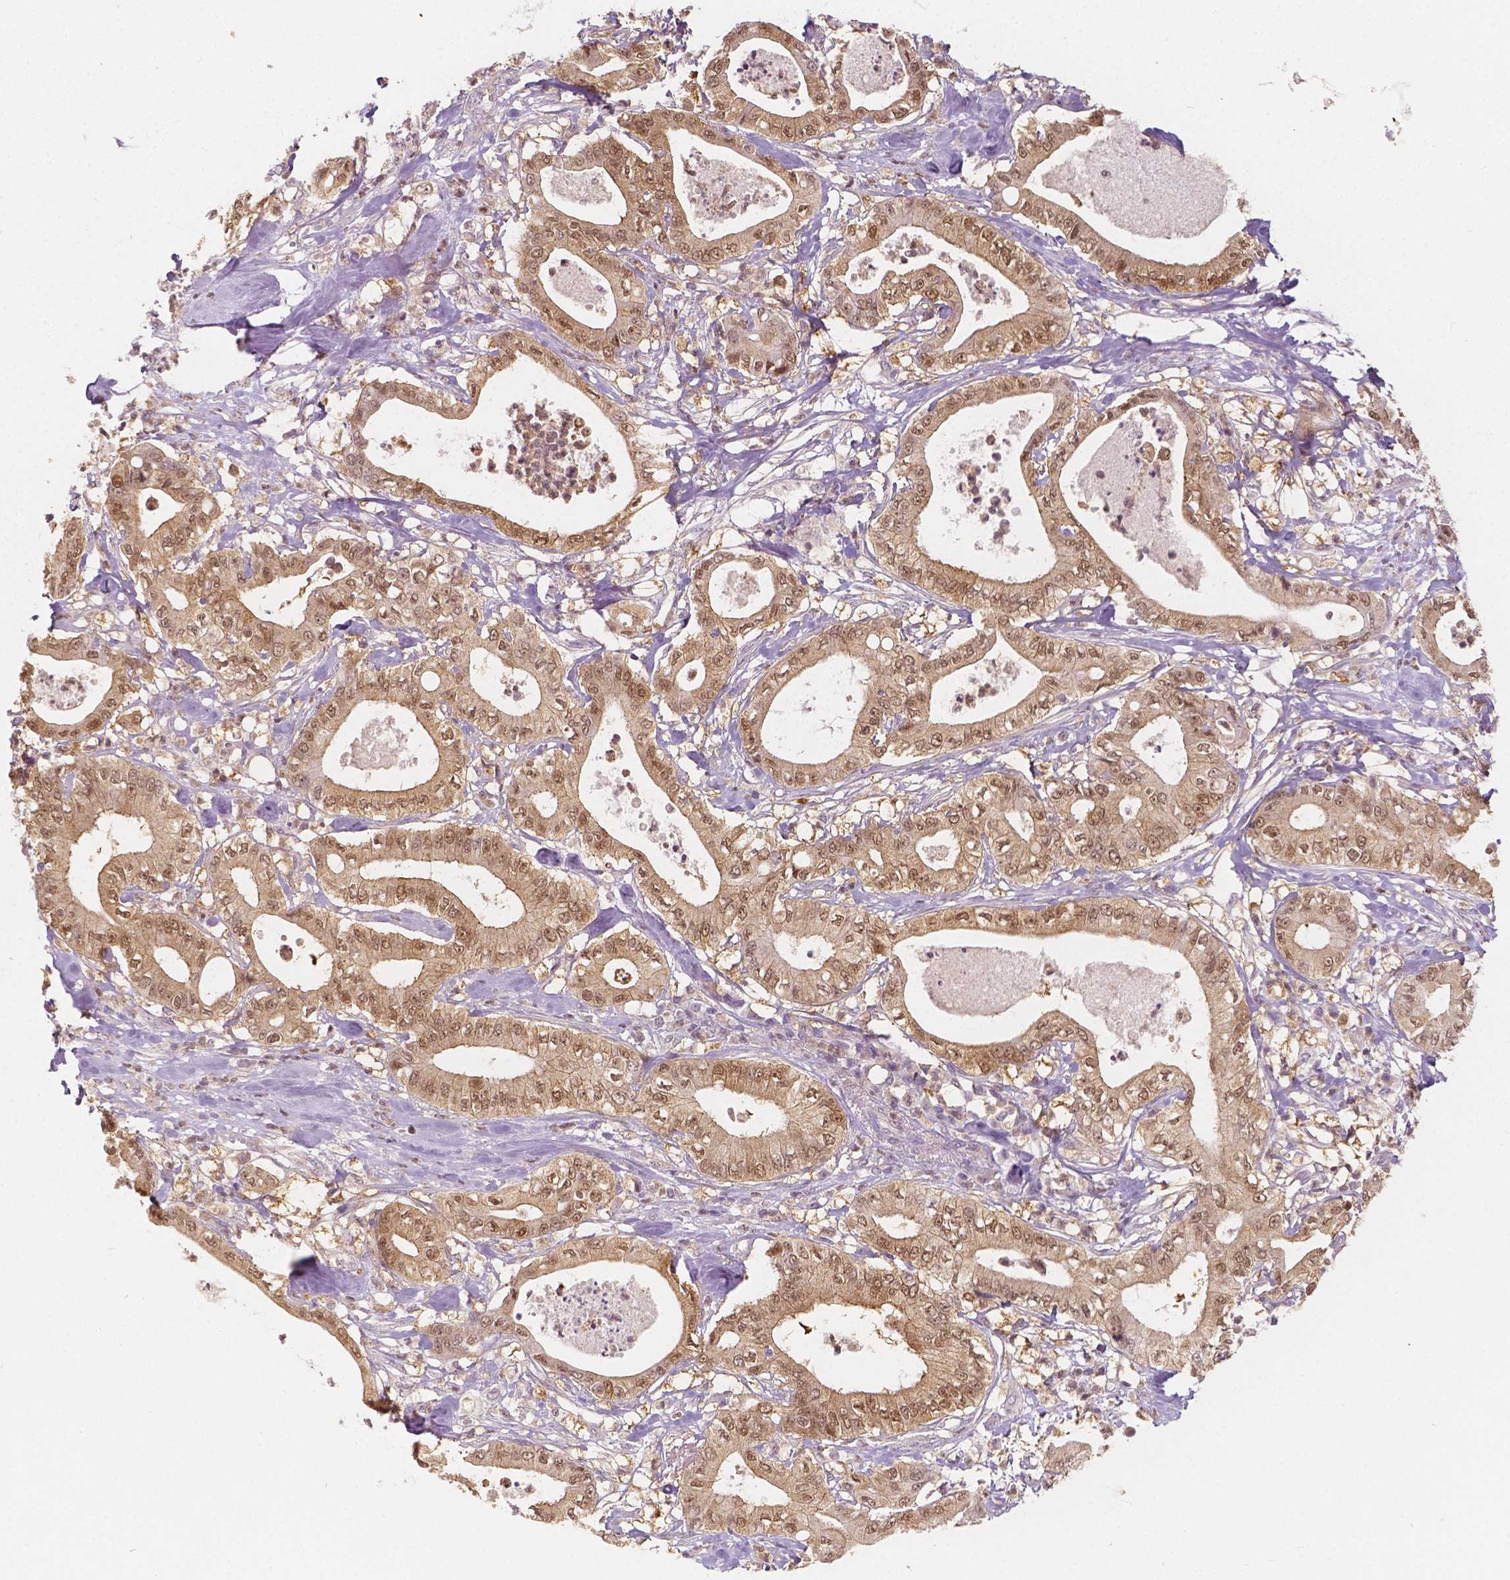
{"staining": {"intensity": "moderate", "quantity": ">75%", "location": "cytoplasmic/membranous,nuclear"}, "tissue": "pancreatic cancer", "cell_type": "Tumor cells", "image_type": "cancer", "snomed": [{"axis": "morphology", "description": "Adenocarcinoma, NOS"}, {"axis": "topography", "description": "Pancreas"}], "caption": "Immunohistochemical staining of pancreatic cancer shows moderate cytoplasmic/membranous and nuclear protein staining in approximately >75% of tumor cells. (DAB (3,3'-diaminobenzidine) IHC with brightfield microscopy, high magnification).", "gene": "NAPRT", "patient": {"sex": "male", "age": 71}}